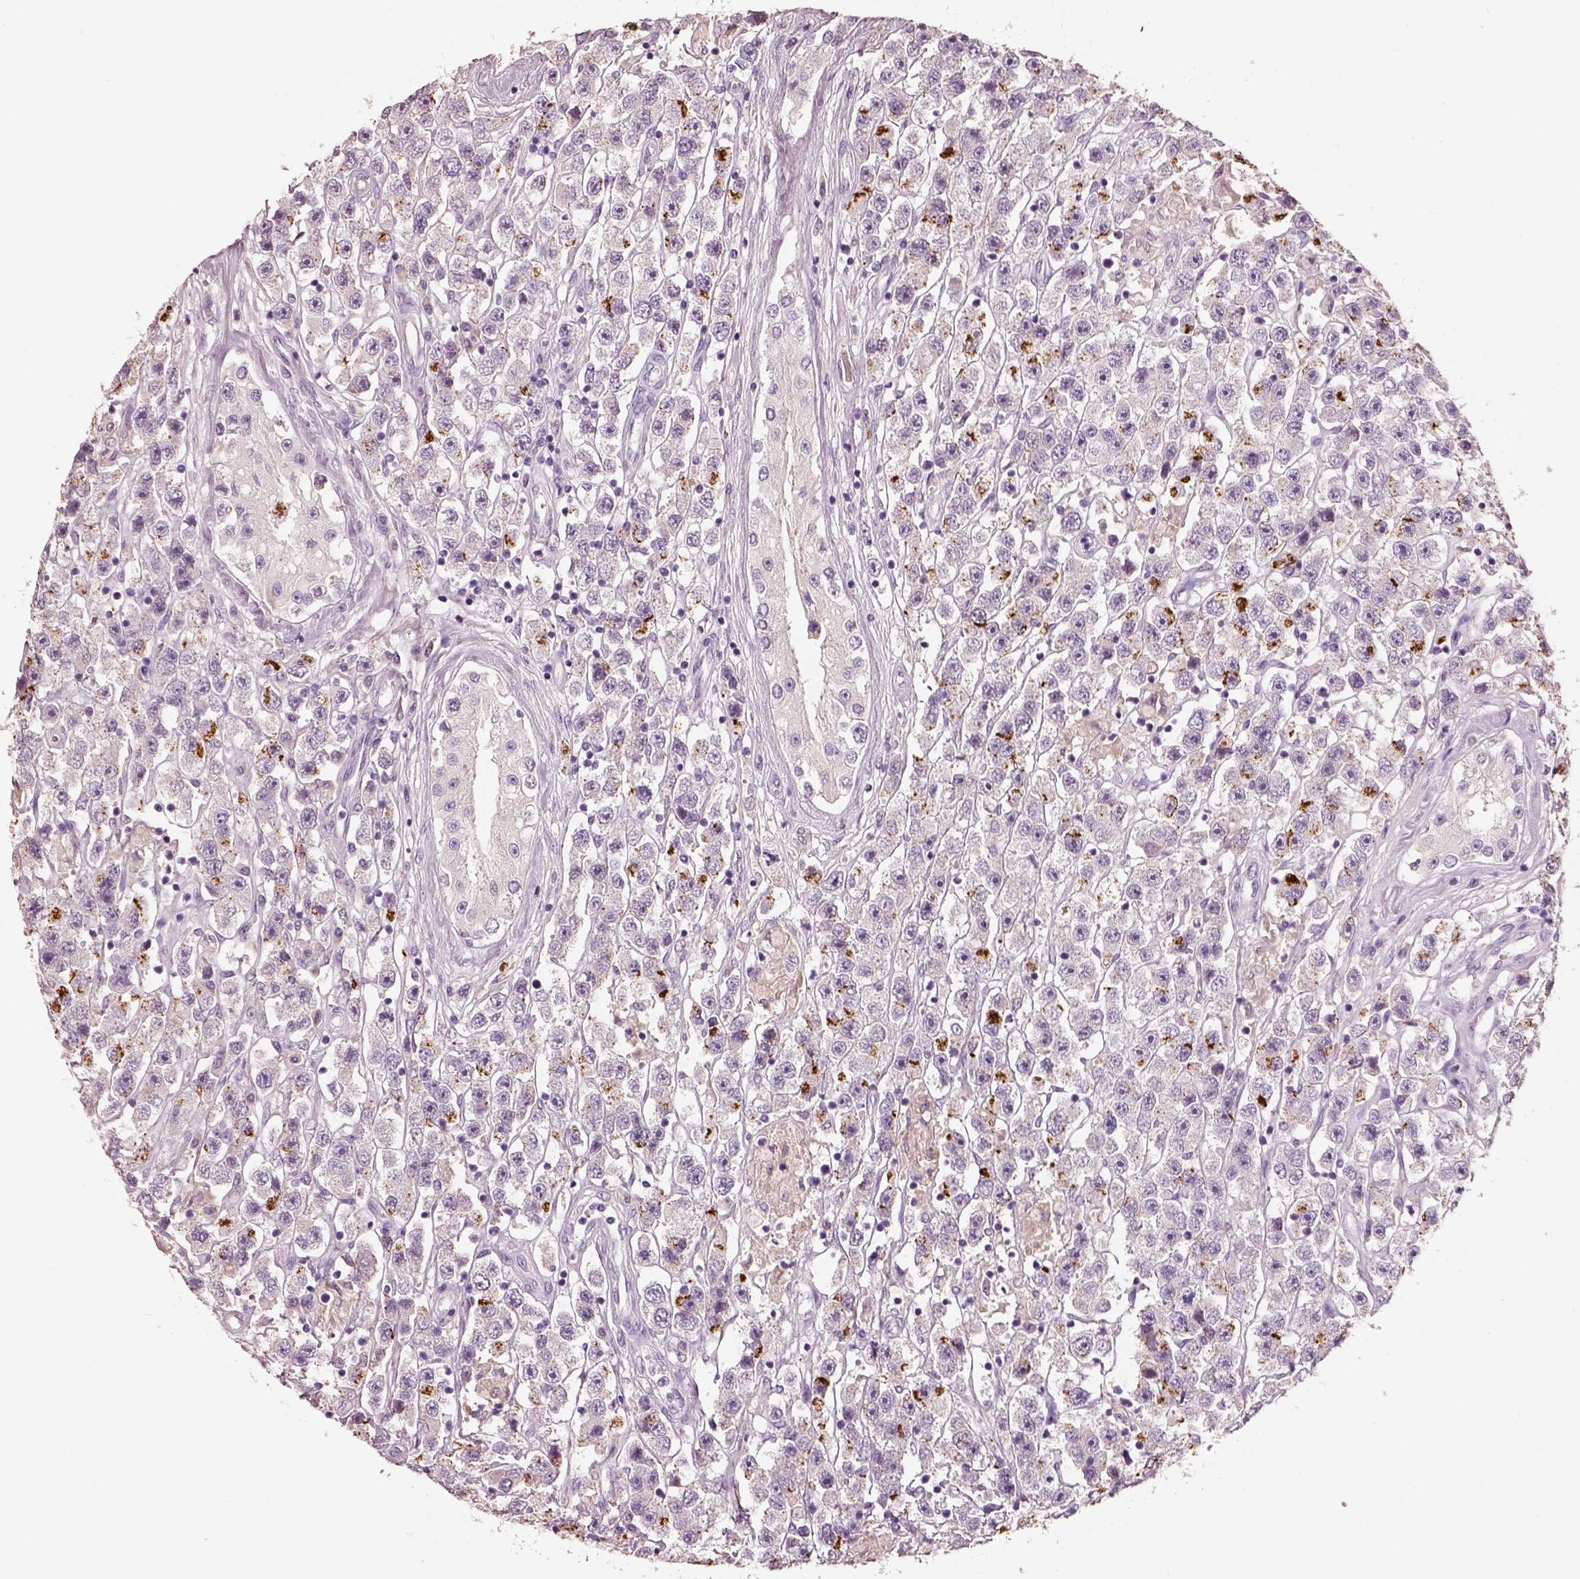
{"staining": {"intensity": "negative", "quantity": "none", "location": "none"}, "tissue": "testis cancer", "cell_type": "Tumor cells", "image_type": "cancer", "snomed": [{"axis": "morphology", "description": "Seminoma, NOS"}, {"axis": "topography", "description": "Testis"}], "caption": "Immunohistochemical staining of testis seminoma shows no significant staining in tumor cells.", "gene": "ELSPBP1", "patient": {"sex": "male", "age": 45}}